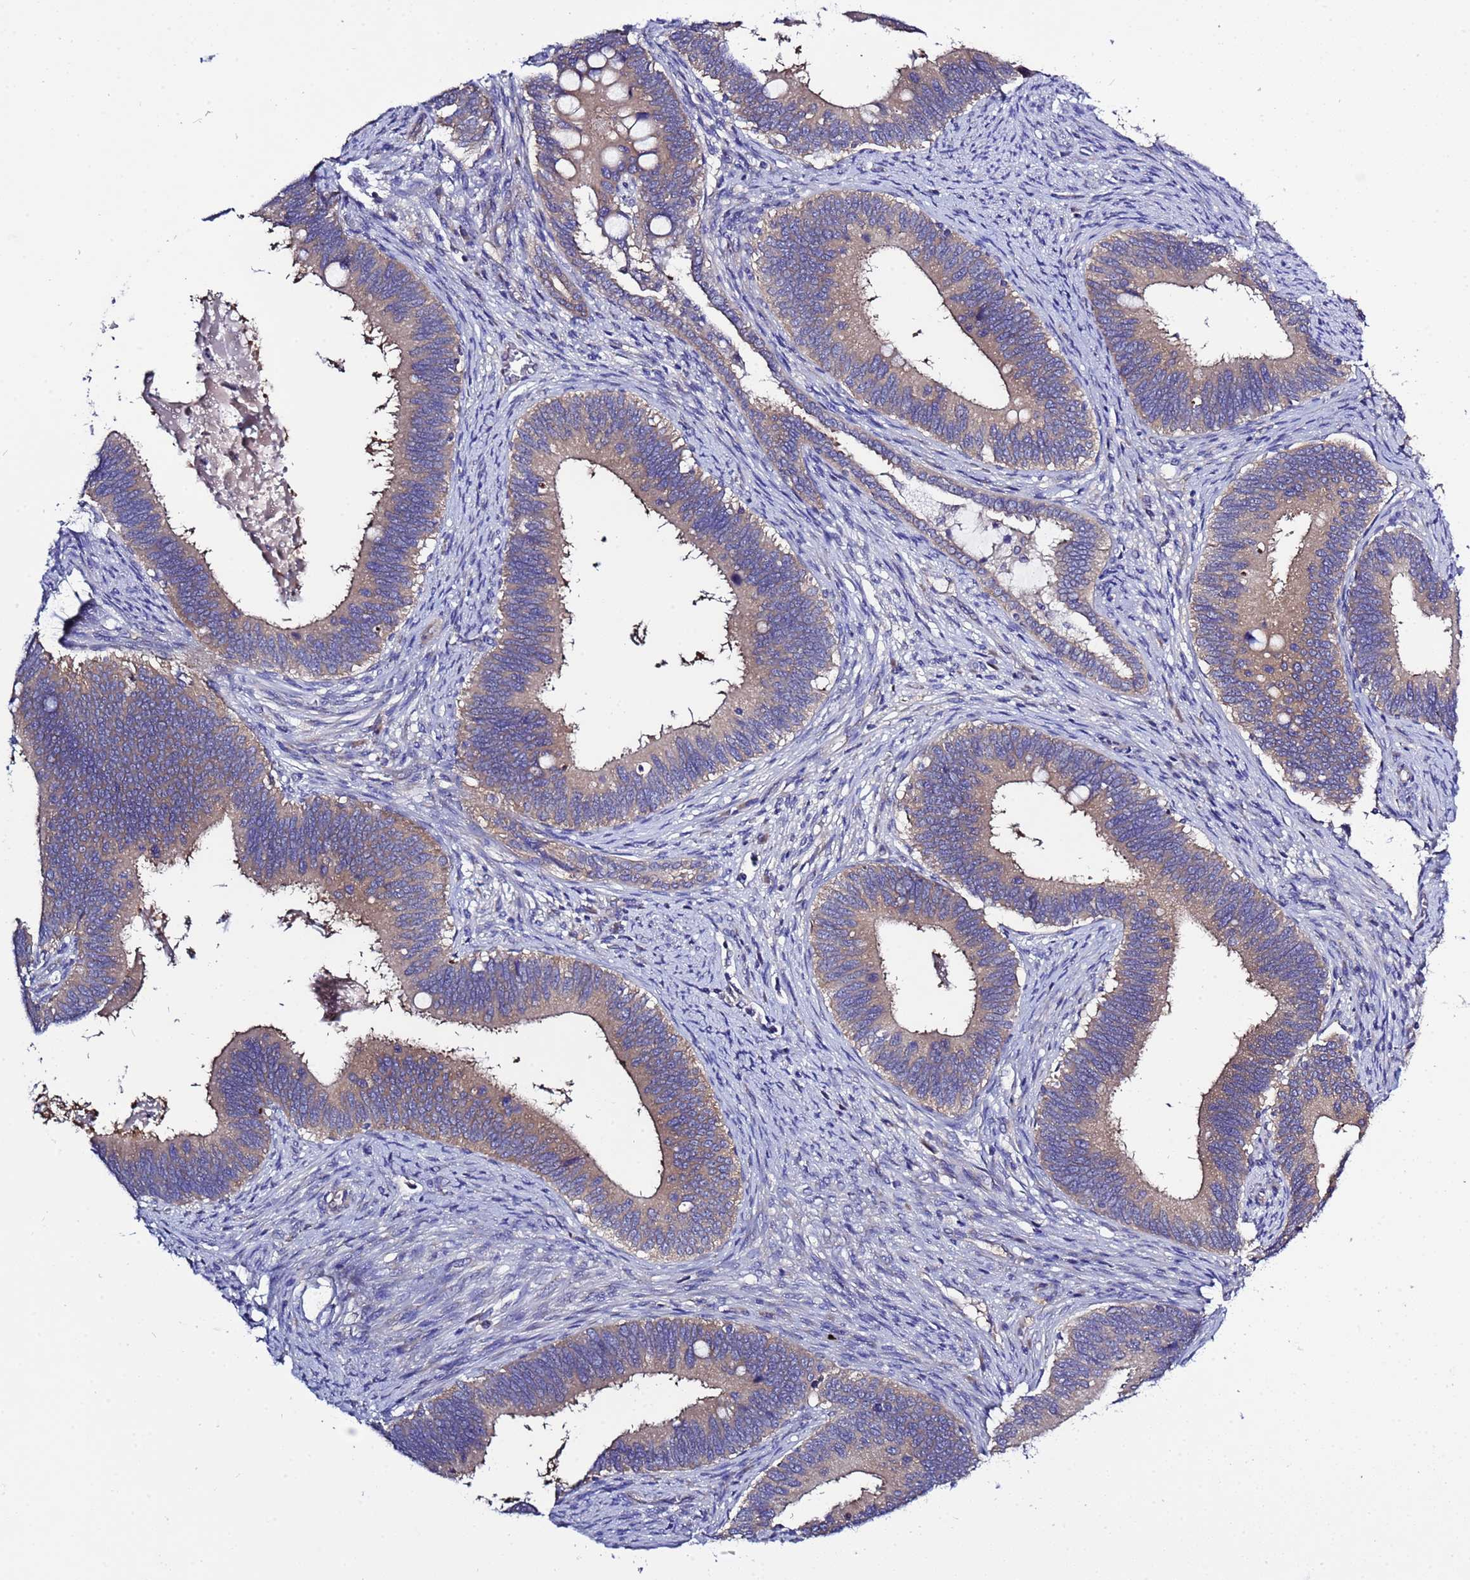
{"staining": {"intensity": "weak", "quantity": ">75%", "location": "cytoplasmic/membranous"}, "tissue": "cervical cancer", "cell_type": "Tumor cells", "image_type": "cancer", "snomed": [{"axis": "morphology", "description": "Adenocarcinoma, NOS"}, {"axis": "topography", "description": "Cervix"}], "caption": "This histopathology image exhibits immunohistochemistry staining of human cervical cancer (adenocarcinoma), with low weak cytoplasmic/membranous positivity in about >75% of tumor cells.", "gene": "RC3H2", "patient": {"sex": "female", "age": 42}}